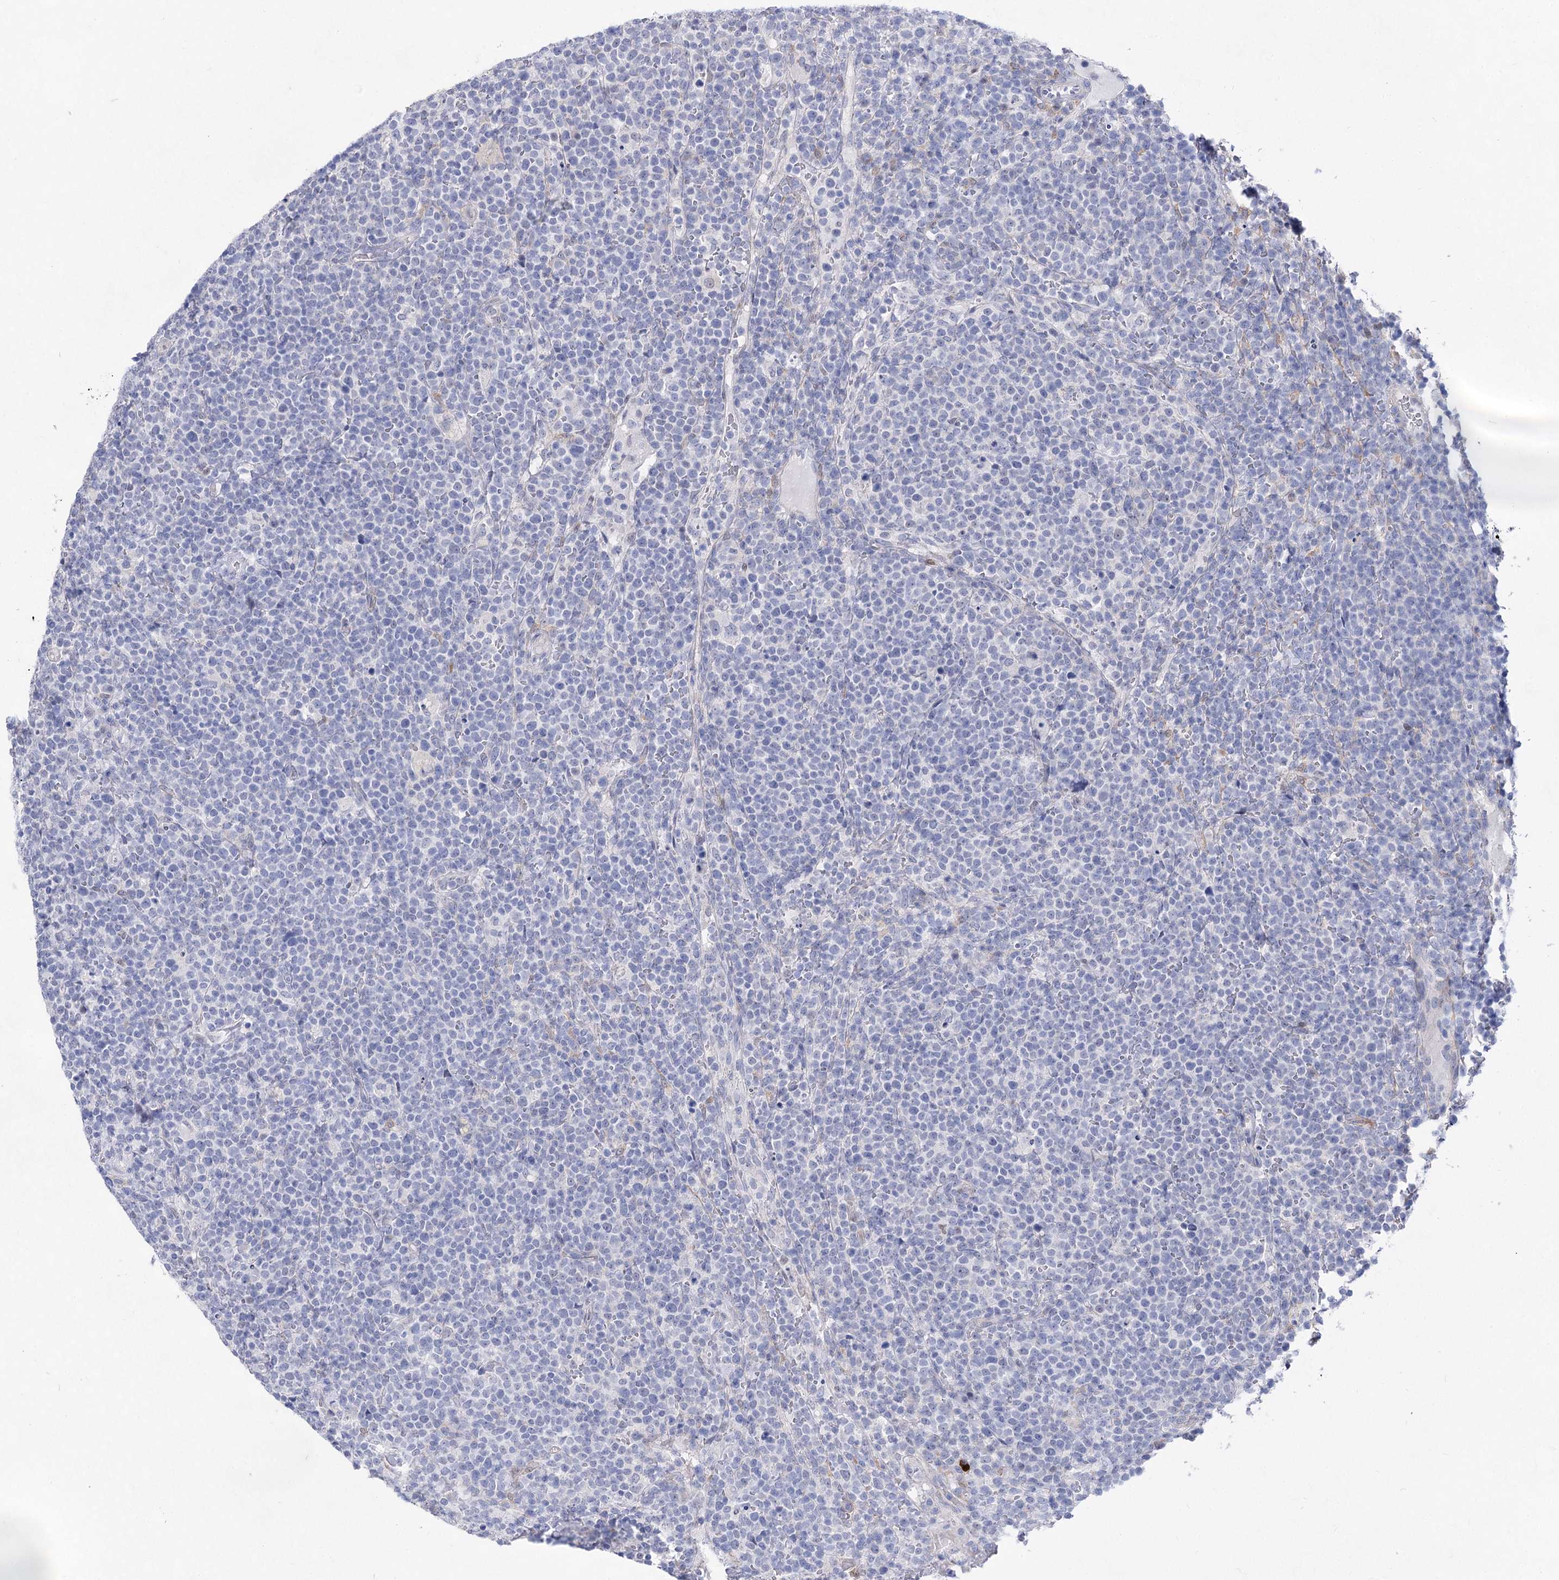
{"staining": {"intensity": "negative", "quantity": "none", "location": "none"}, "tissue": "lymphoma", "cell_type": "Tumor cells", "image_type": "cancer", "snomed": [{"axis": "morphology", "description": "Malignant lymphoma, non-Hodgkin's type, High grade"}, {"axis": "topography", "description": "Lymph node"}], "caption": "Histopathology image shows no protein positivity in tumor cells of high-grade malignant lymphoma, non-Hodgkin's type tissue.", "gene": "UGDH", "patient": {"sex": "male", "age": 61}}